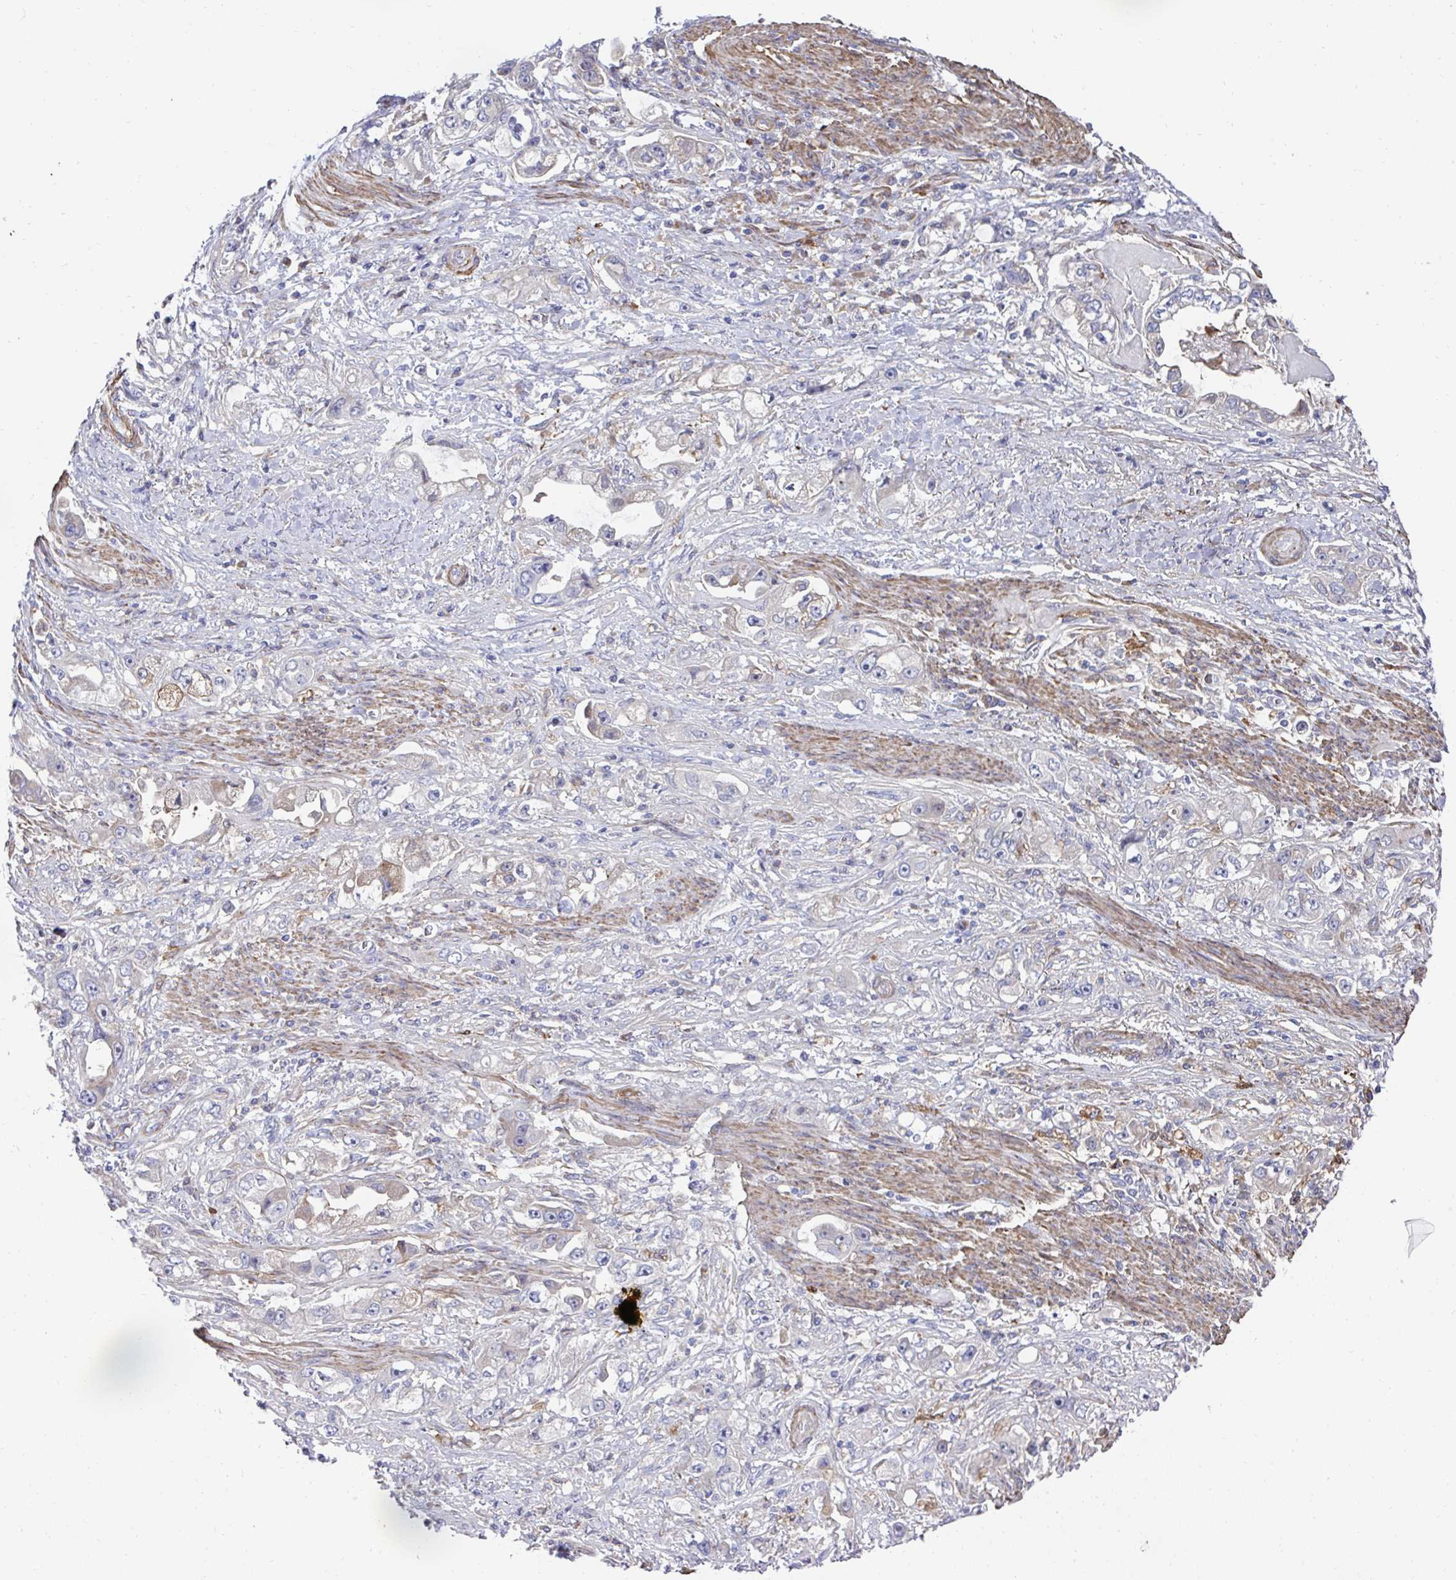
{"staining": {"intensity": "negative", "quantity": "none", "location": "none"}, "tissue": "stomach cancer", "cell_type": "Tumor cells", "image_type": "cancer", "snomed": [{"axis": "morphology", "description": "Adenocarcinoma, NOS"}, {"axis": "topography", "description": "Stomach, lower"}], "caption": "Protein analysis of stomach adenocarcinoma reveals no significant staining in tumor cells.", "gene": "FBXL13", "patient": {"sex": "female", "age": 93}}